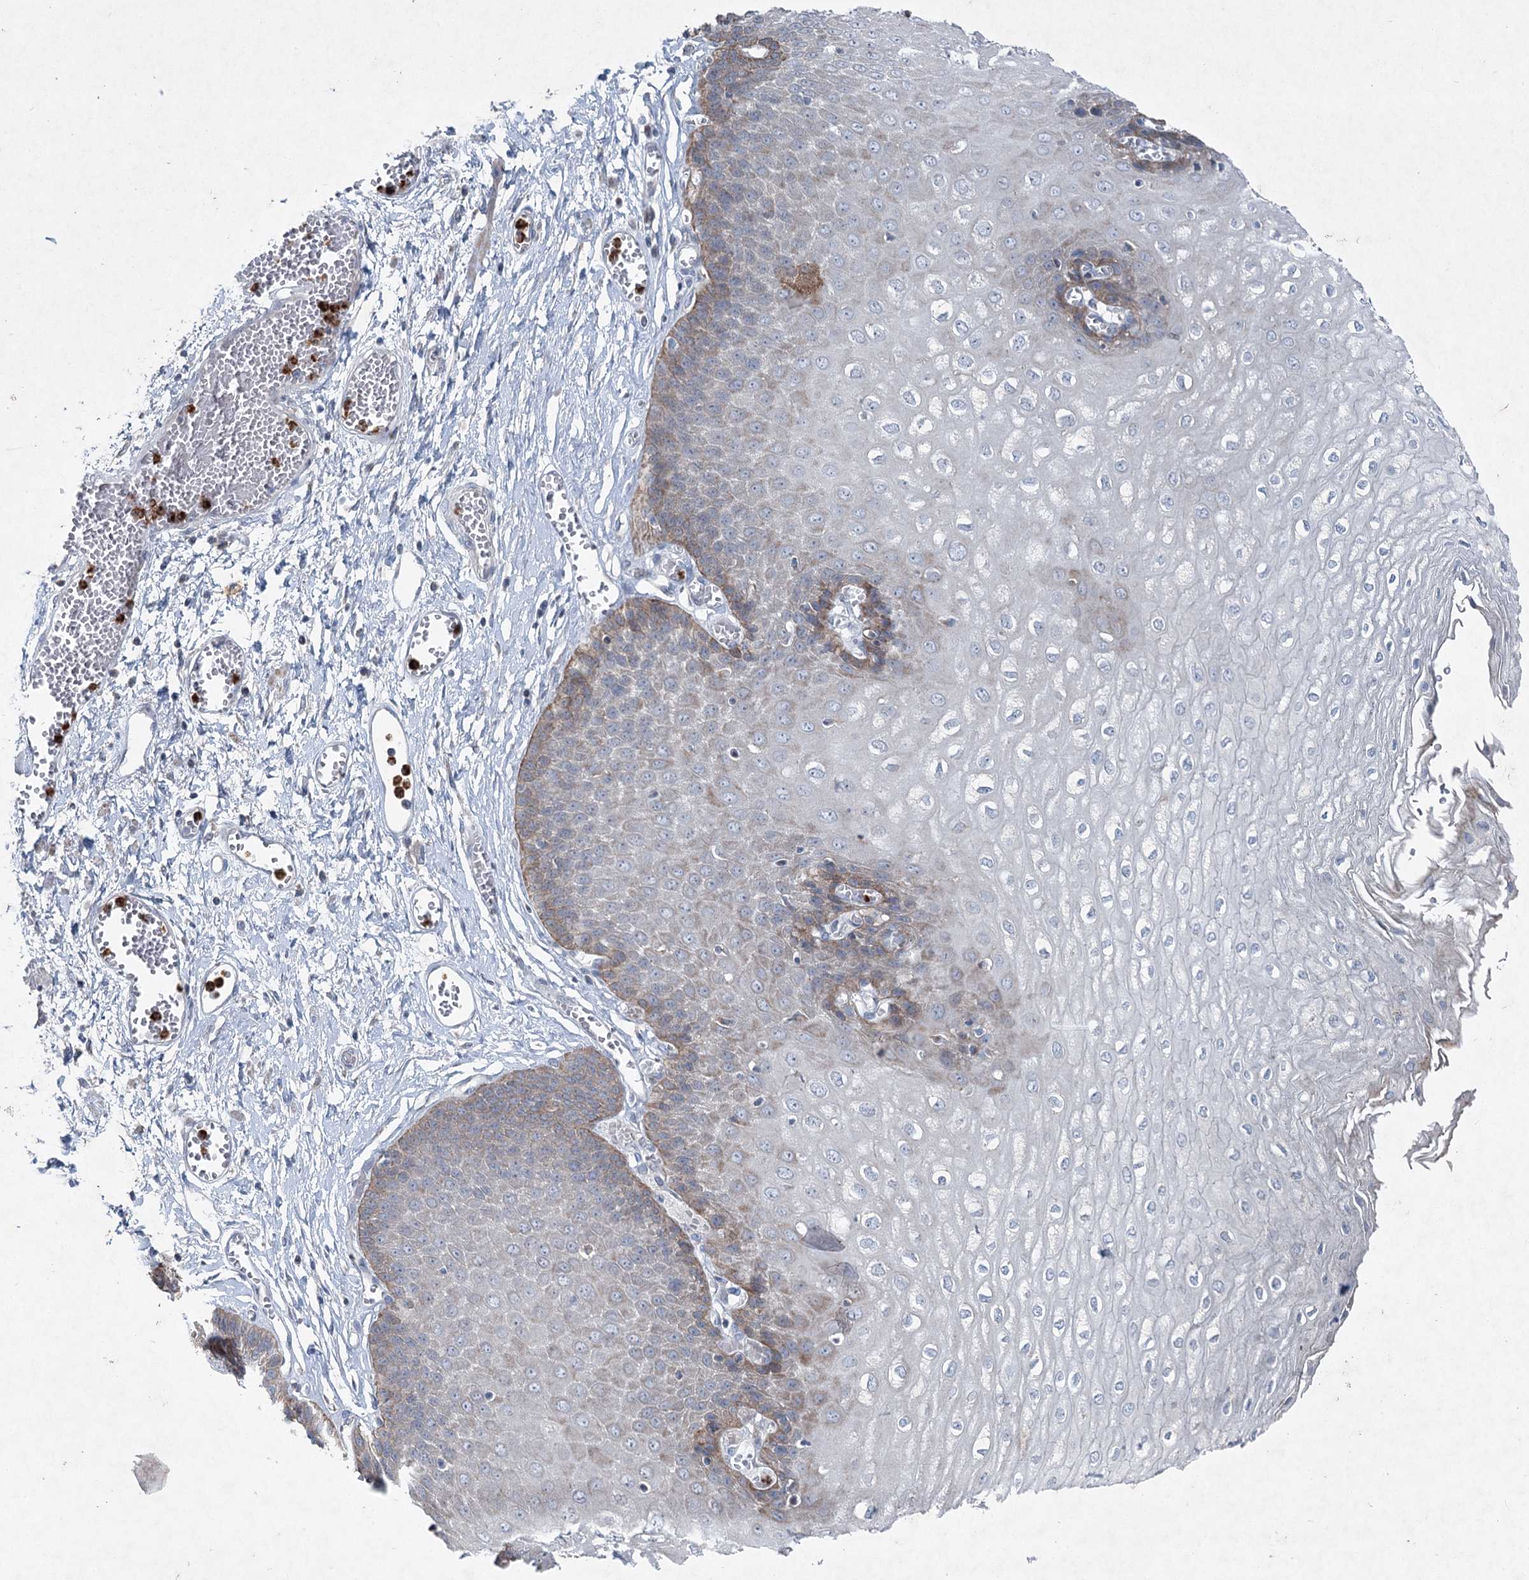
{"staining": {"intensity": "moderate", "quantity": "<25%", "location": "cytoplasmic/membranous"}, "tissue": "esophagus", "cell_type": "Squamous epithelial cells", "image_type": "normal", "snomed": [{"axis": "morphology", "description": "Normal tissue, NOS"}, {"axis": "topography", "description": "Esophagus"}], "caption": "Moderate cytoplasmic/membranous expression is present in about <25% of squamous epithelial cells in normal esophagus. (DAB IHC, brown staining for protein, blue staining for nuclei).", "gene": "ENSG00000285330", "patient": {"sex": "male", "age": 60}}